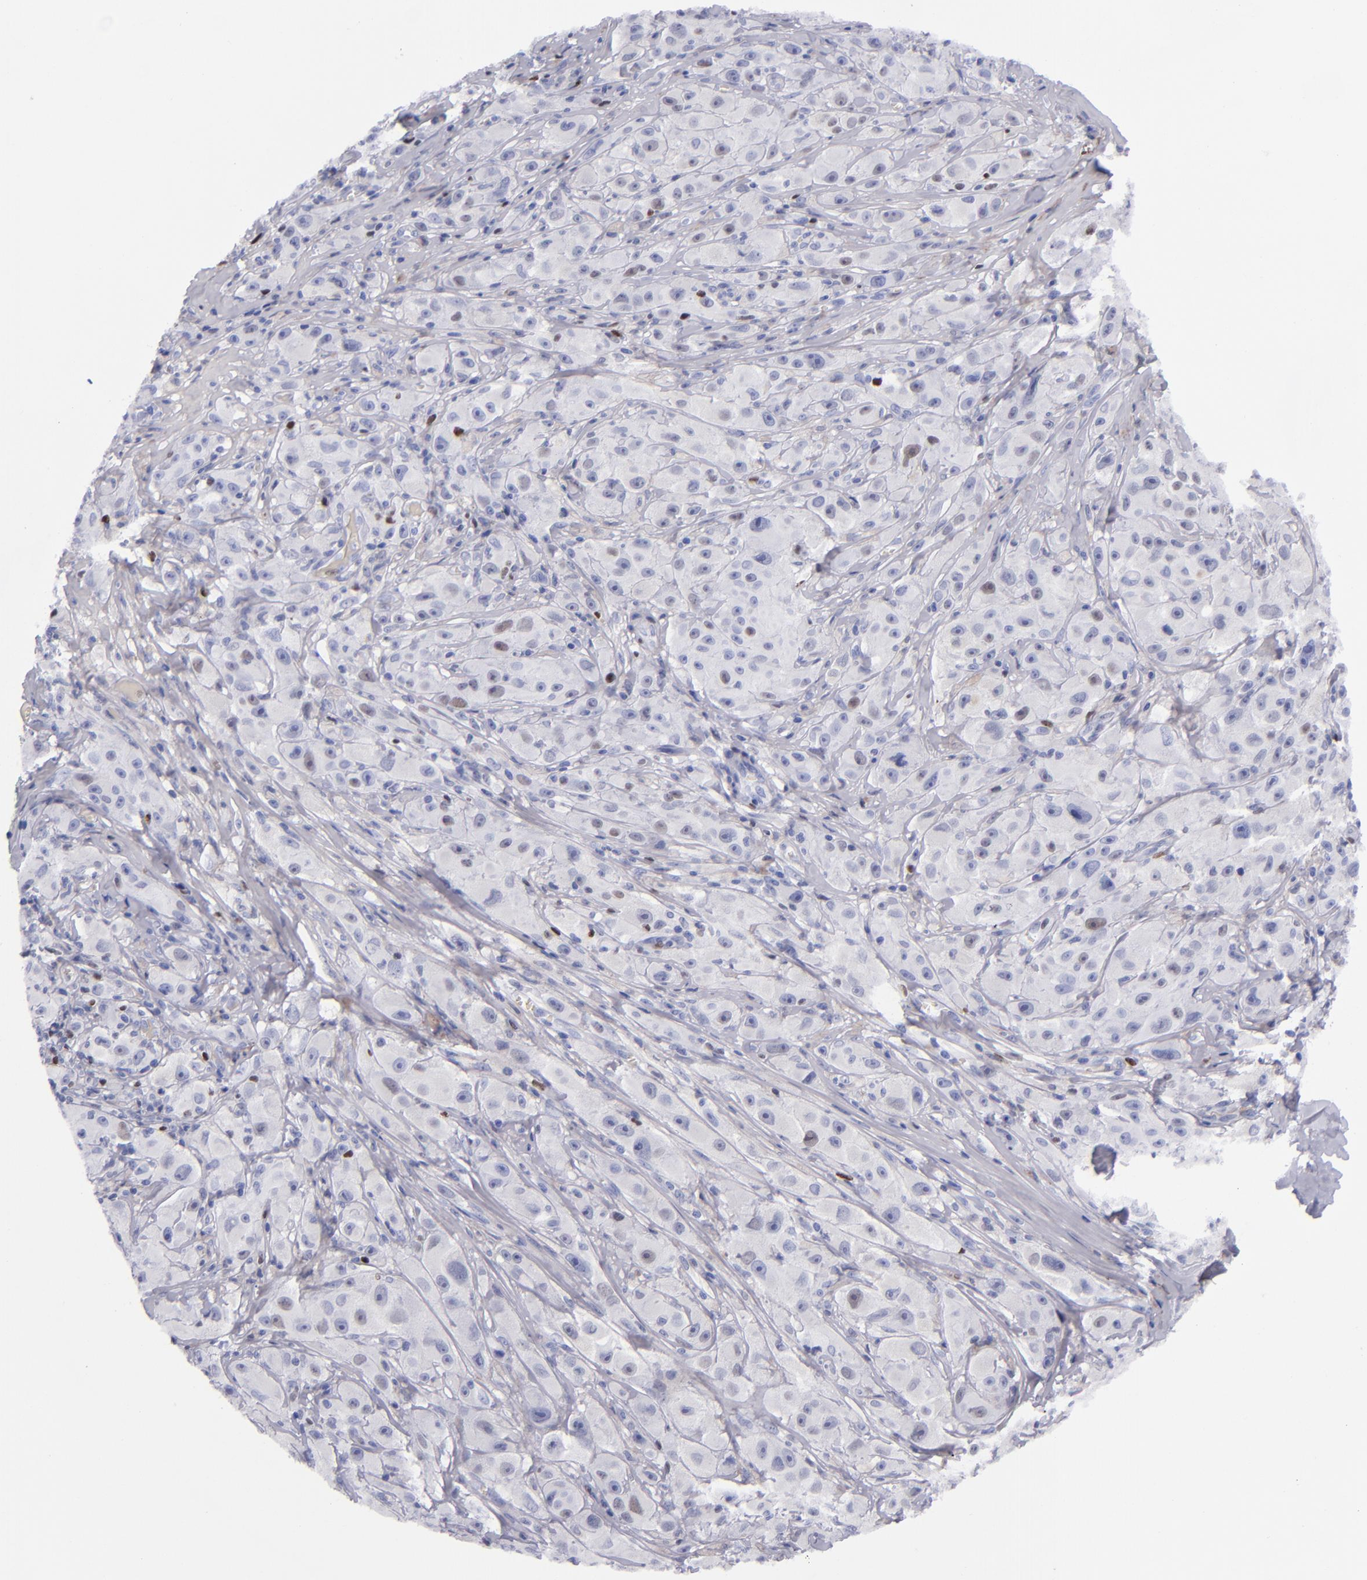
{"staining": {"intensity": "strong", "quantity": "<25%", "location": "nuclear"}, "tissue": "melanoma", "cell_type": "Tumor cells", "image_type": "cancer", "snomed": [{"axis": "morphology", "description": "Malignant melanoma, NOS"}, {"axis": "topography", "description": "Skin"}], "caption": "DAB immunohistochemical staining of malignant melanoma shows strong nuclear protein staining in approximately <25% of tumor cells.", "gene": "MCM7", "patient": {"sex": "male", "age": 56}}